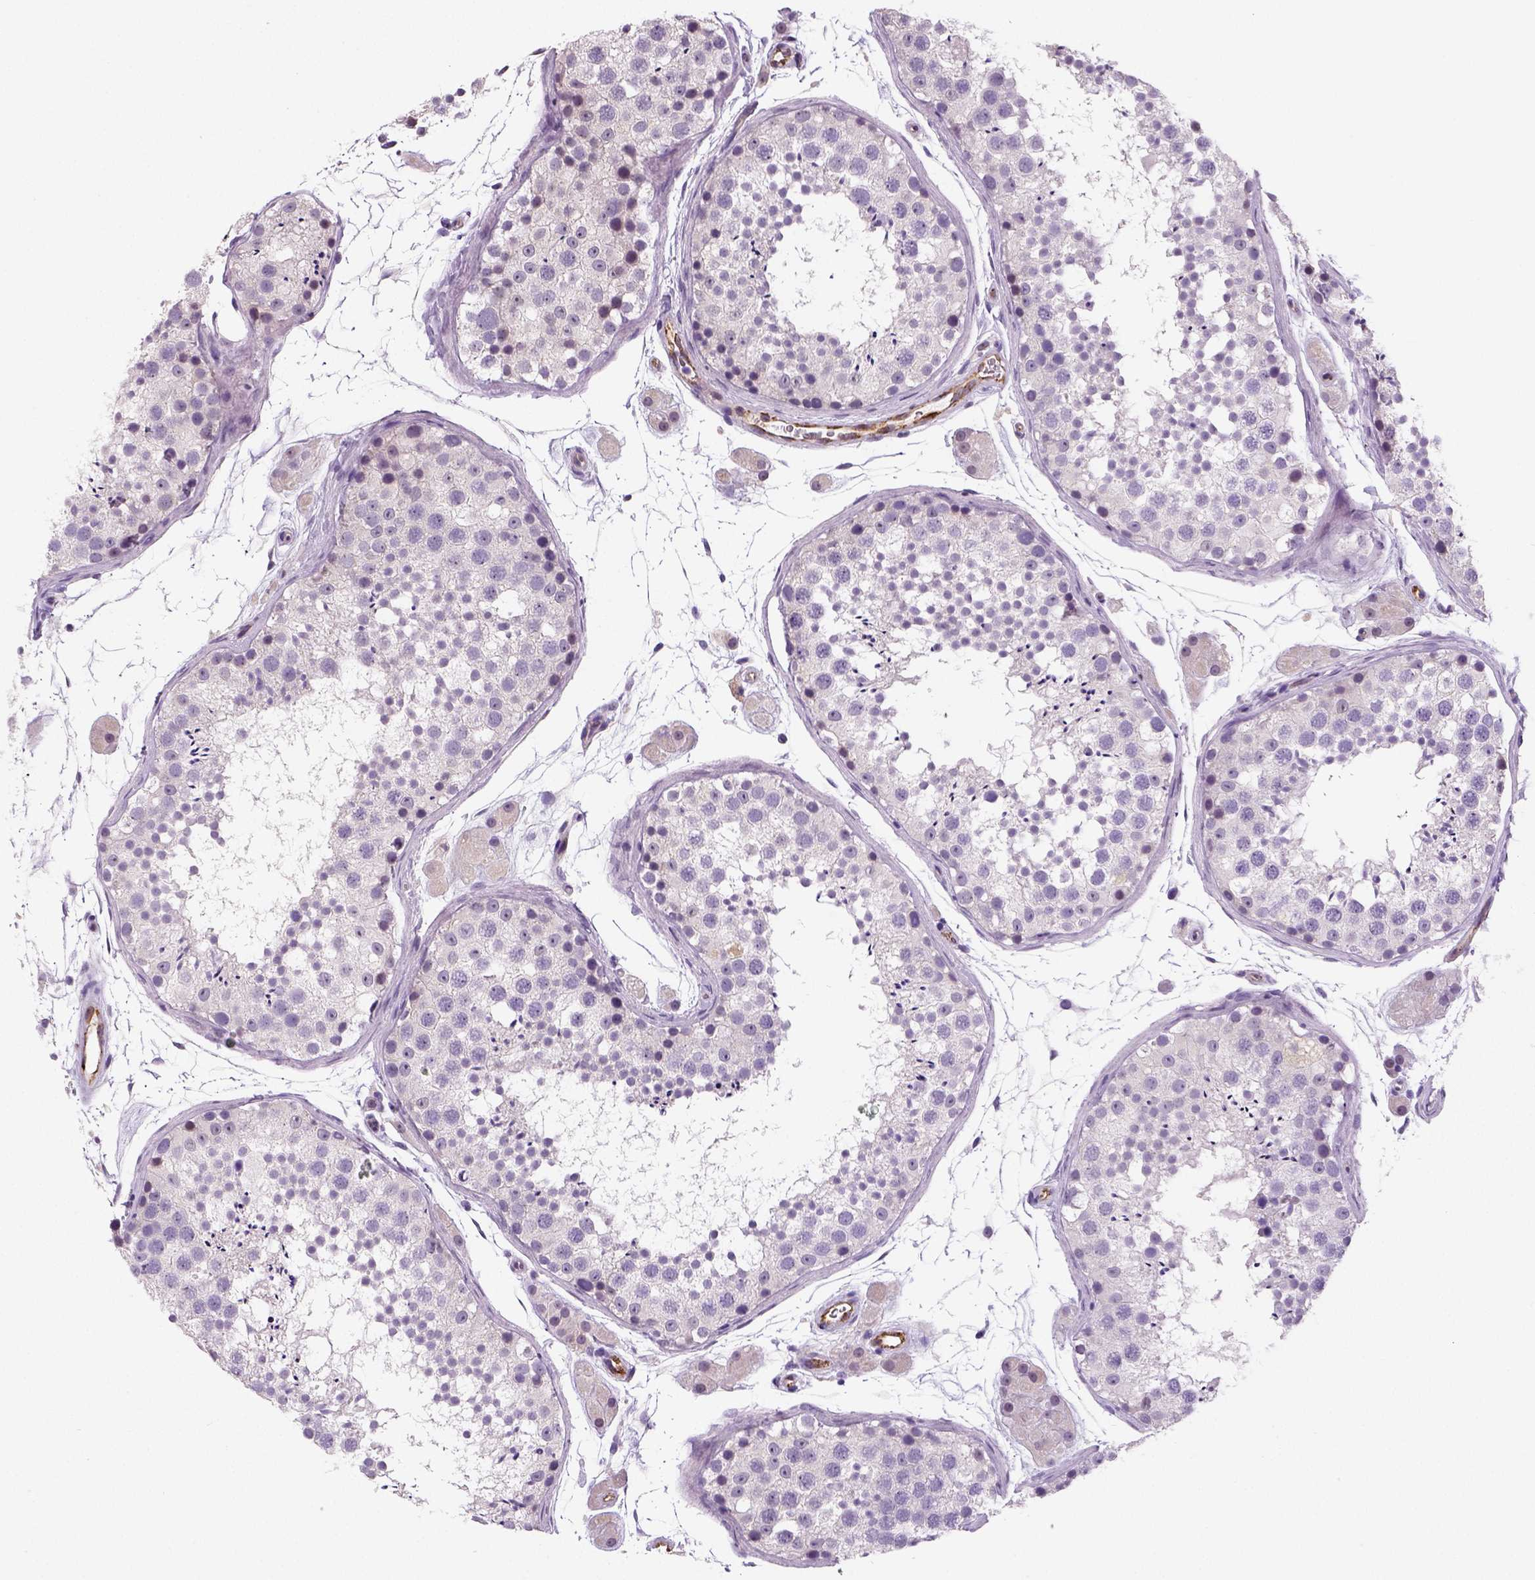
{"staining": {"intensity": "negative", "quantity": "none", "location": "none"}, "tissue": "testis", "cell_type": "Cells in seminiferous ducts", "image_type": "normal", "snomed": [{"axis": "morphology", "description": "Normal tissue, NOS"}, {"axis": "topography", "description": "Testis"}], "caption": "Immunohistochemical staining of benign human testis shows no significant positivity in cells in seminiferous ducts.", "gene": "ENSG00000250349", "patient": {"sex": "male", "age": 41}}